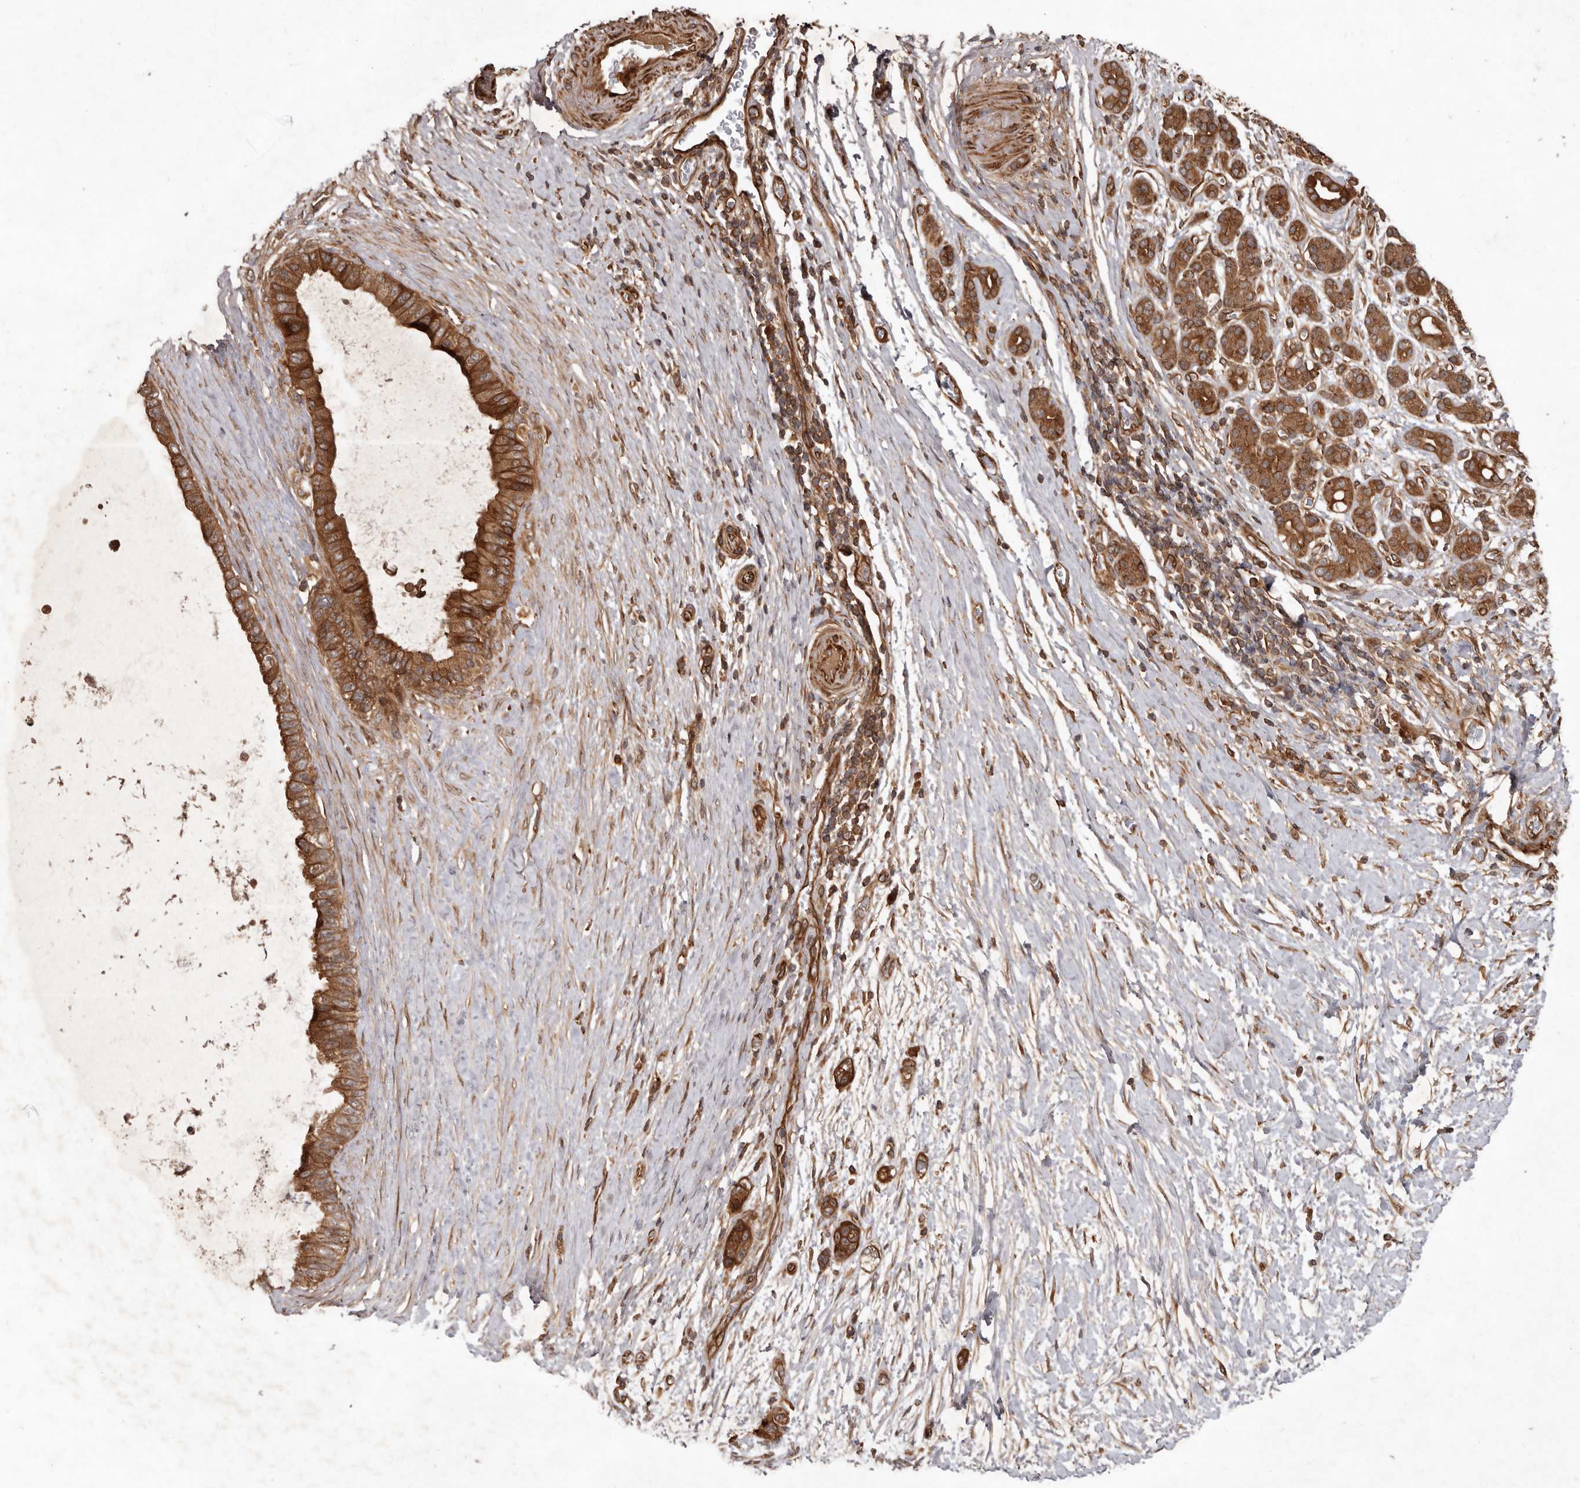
{"staining": {"intensity": "moderate", "quantity": ">75%", "location": "cytoplasmic/membranous"}, "tissue": "pancreatic cancer", "cell_type": "Tumor cells", "image_type": "cancer", "snomed": [{"axis": "morphology", "description": "Adenocarcinoma, NOS"}, {"axis": "topography", "description": "Pancreas"}], "caption": "An immunohistochemistry (IHC) image of neoplastic tissue is shown. Protein staining in brown highlights moderate cytoplasmic/membranous positivity in pancreatic cancer (adenocarcinoma) within tumor cells.", "gene": "STK36", "patient": {"sex": "female", "age": 72}}